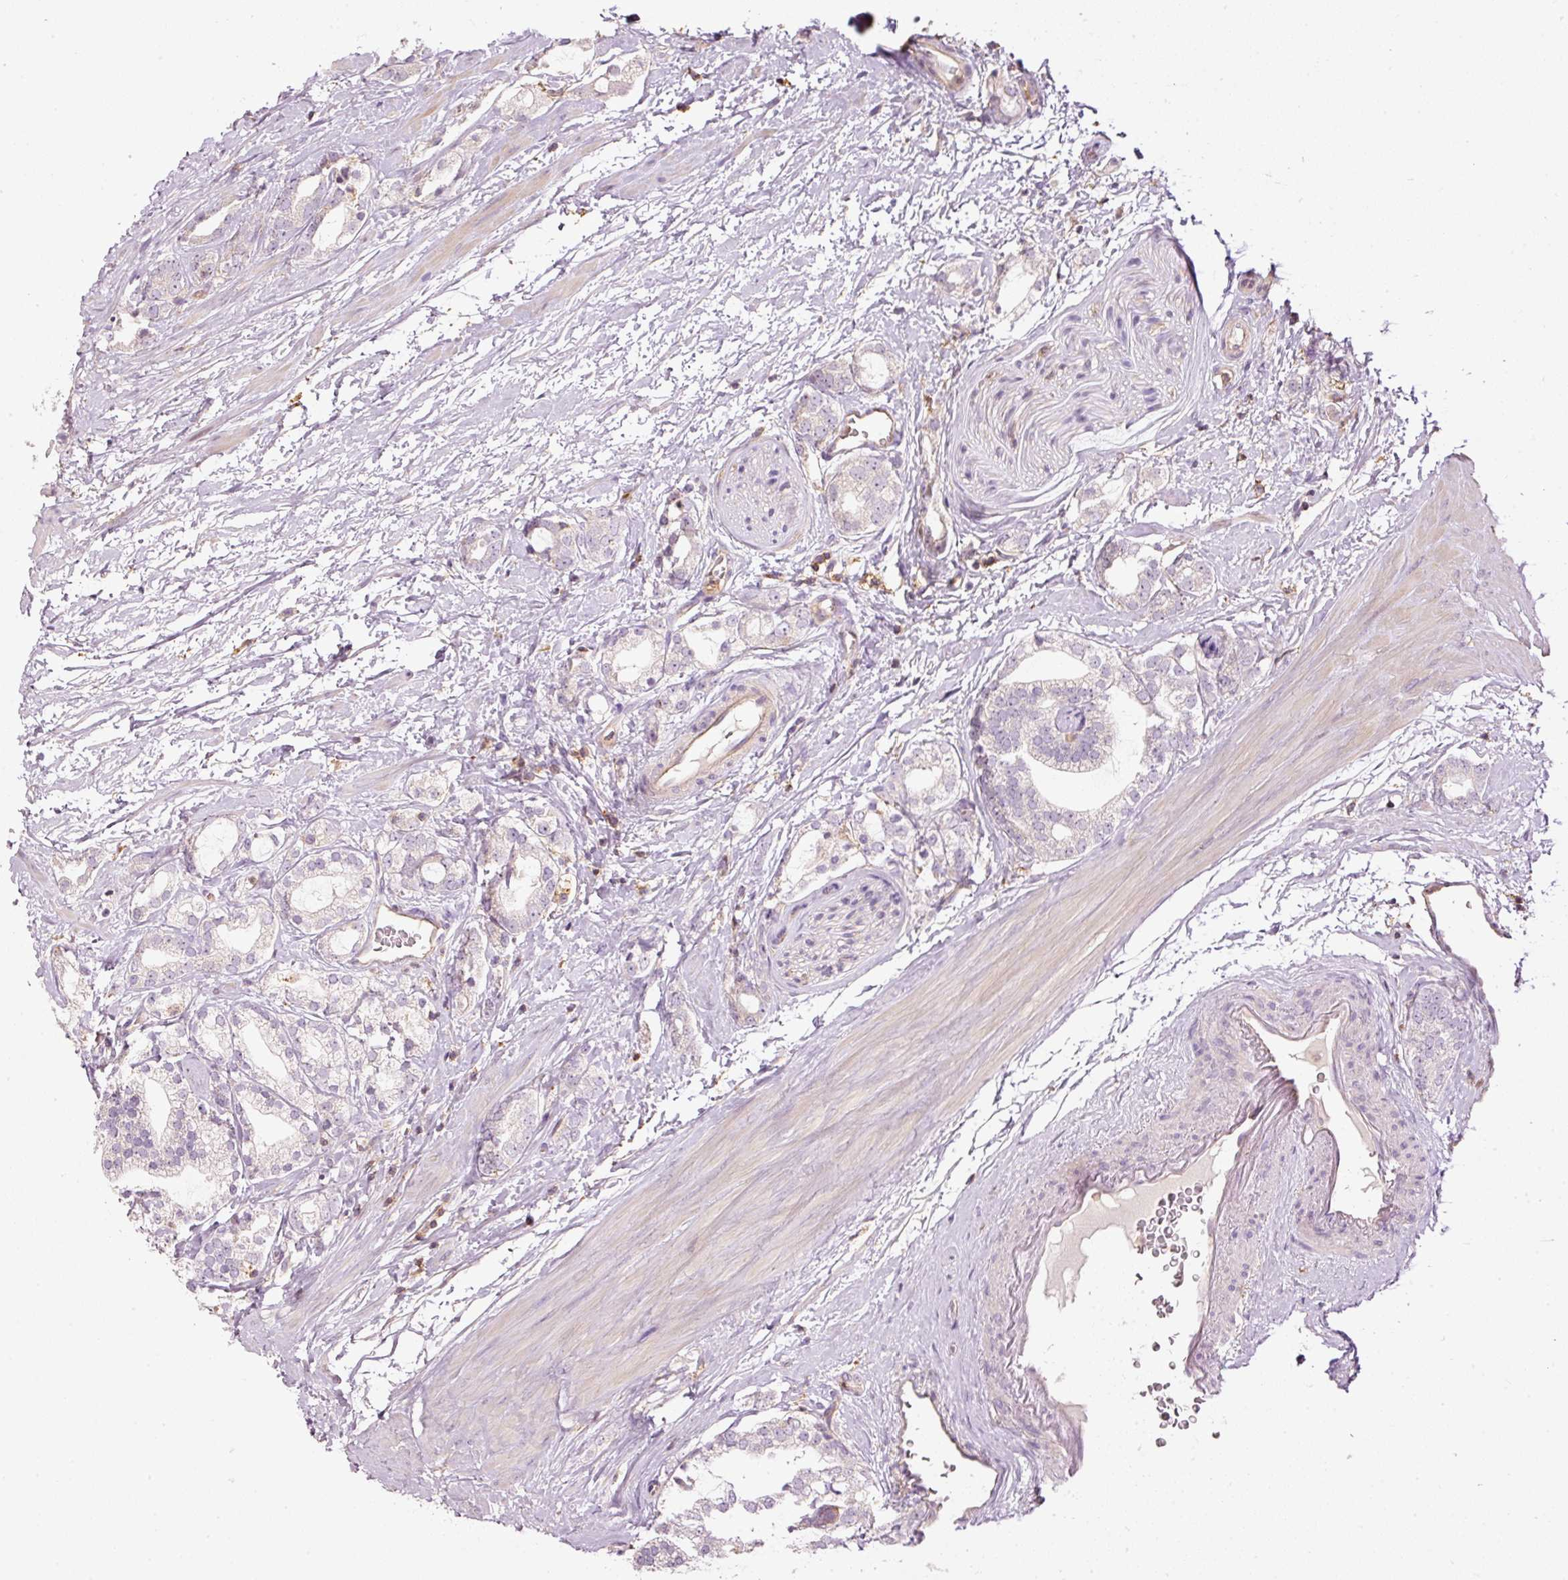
{"staining": {"intensity": "negative", "quantity": "none", "location": "none"}, "tissue": "prostate cancer", "cell_type": "Tumor cells", "image_type": "cancer", "snomed": [{"axis": "morphology", "description": "Adenocarcinoma, High grade"}, {"axis": "topography", "description": "Prostate"}], "caption": "Protein analysis of prostate high-grade adenocarcinoma displays no significant staining in tumor cells.", "gene": "SIPA1", "patient": {"sex": "male", "age": 64}}